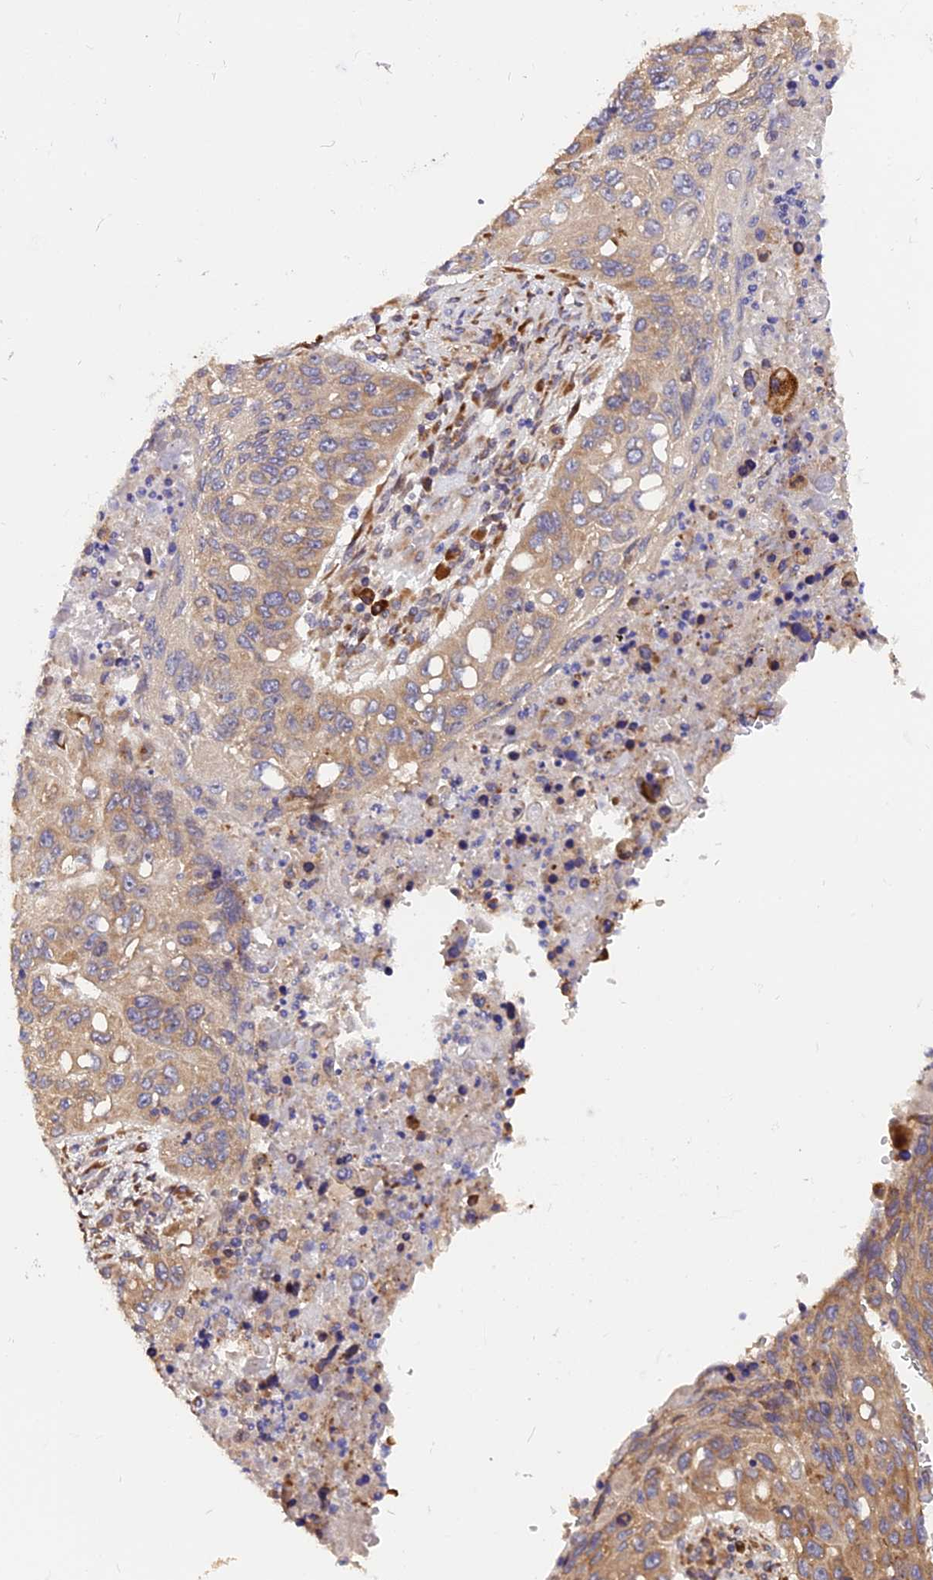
{"staining": {"intensity": "moderate", "quantity": ">75%", "location": "cytoplasmic/membranous"}, "tissue": "lung cancer", "cell_type": "Tumor cells", "image_type": "cancer", "snomed": [{"axis": "morphology", "description": "Squamous cell carcinoma, NOS"}, {"axis": "topography", "description": "Lung"}], "caption": "Brown immunohistochemical staining in human lung cancer reveals moderate cytoplasmic/membranous staining in approximately >75% of tumor cells.", "gene": "GNPTAB", "patient": {"sex": "female", "age": 63}}